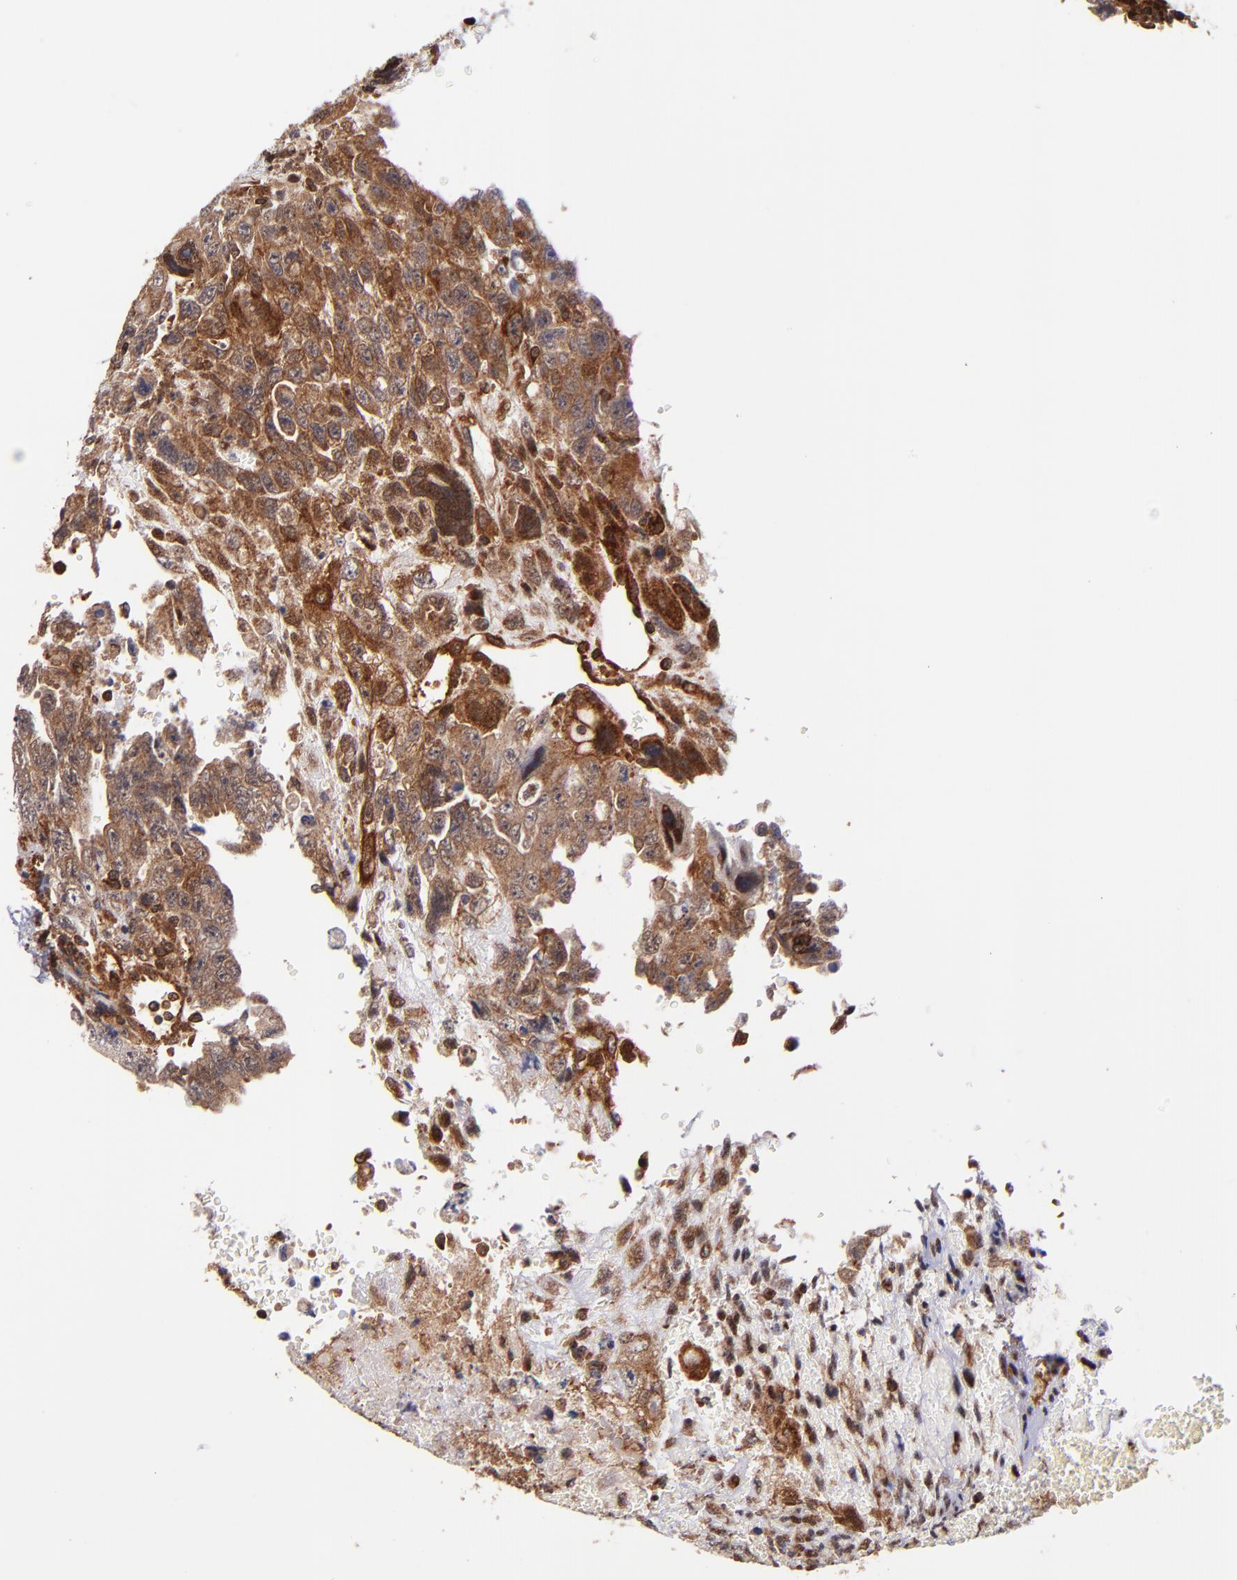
{"staining": {"intensity": "strong", "quantity": ">75%", "location": "cytoplasmic/membranous"}, "tissue": "testis cancer", "cell_type": "Tumor cells", "image_type": "cancer", "snomed": [{"axis": "morphology", "description": "Carcinoma, Embryonal, NOS"}, {"axis": "topography", "description": "Testis"}], "caption": "Brown immunohistochemical staining in human testis embryonal carcinoma shows strong cytoplasmic/membranous staining in about >75% of tumor cells. (DAB (3,3'-diaminobenzidine) IHC with brightfield microscopy, high magnification).", "gene": "STX8", "patient": {"sex": "male", "age": 28}}